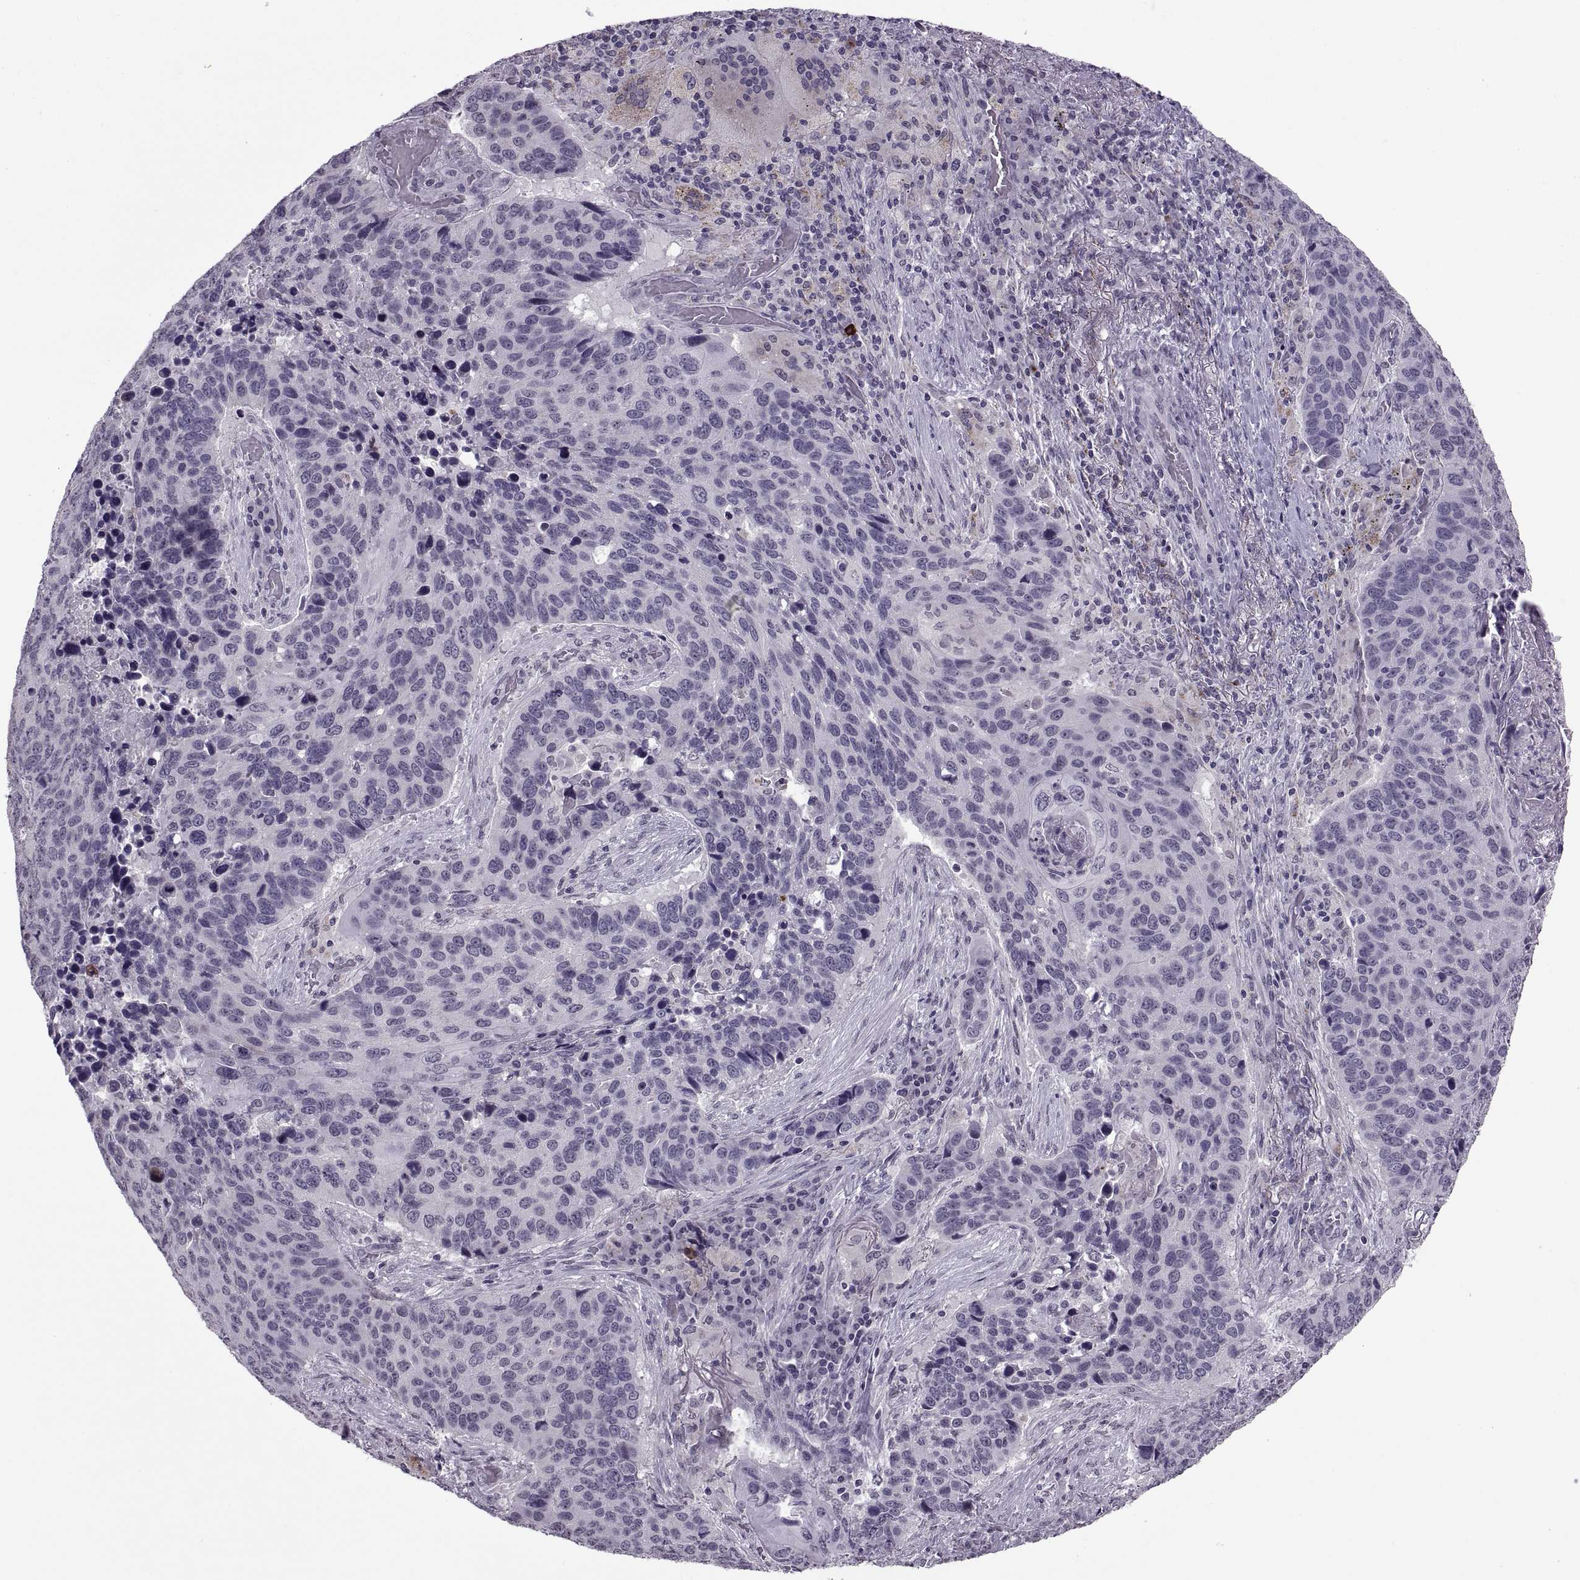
{"staining": {"intensity": "negative", "quantity": "none", "location": "none"}, "tissue": "lung cancer", "cell_type": "Tumor cells", "image_type": "cancer", "snomed": [{"axis": "morphology", "description": "Squamous cell carcinoma, NOS"}, {"axis": "topography", "description": "Lung"}], "caption": "Immunohistochemistry (IHC) of human lung squamous cell carcinoma shows no positivity in tumor cells.", "gene": "OTP", "patient": {"sex": "male", "age": 68}}